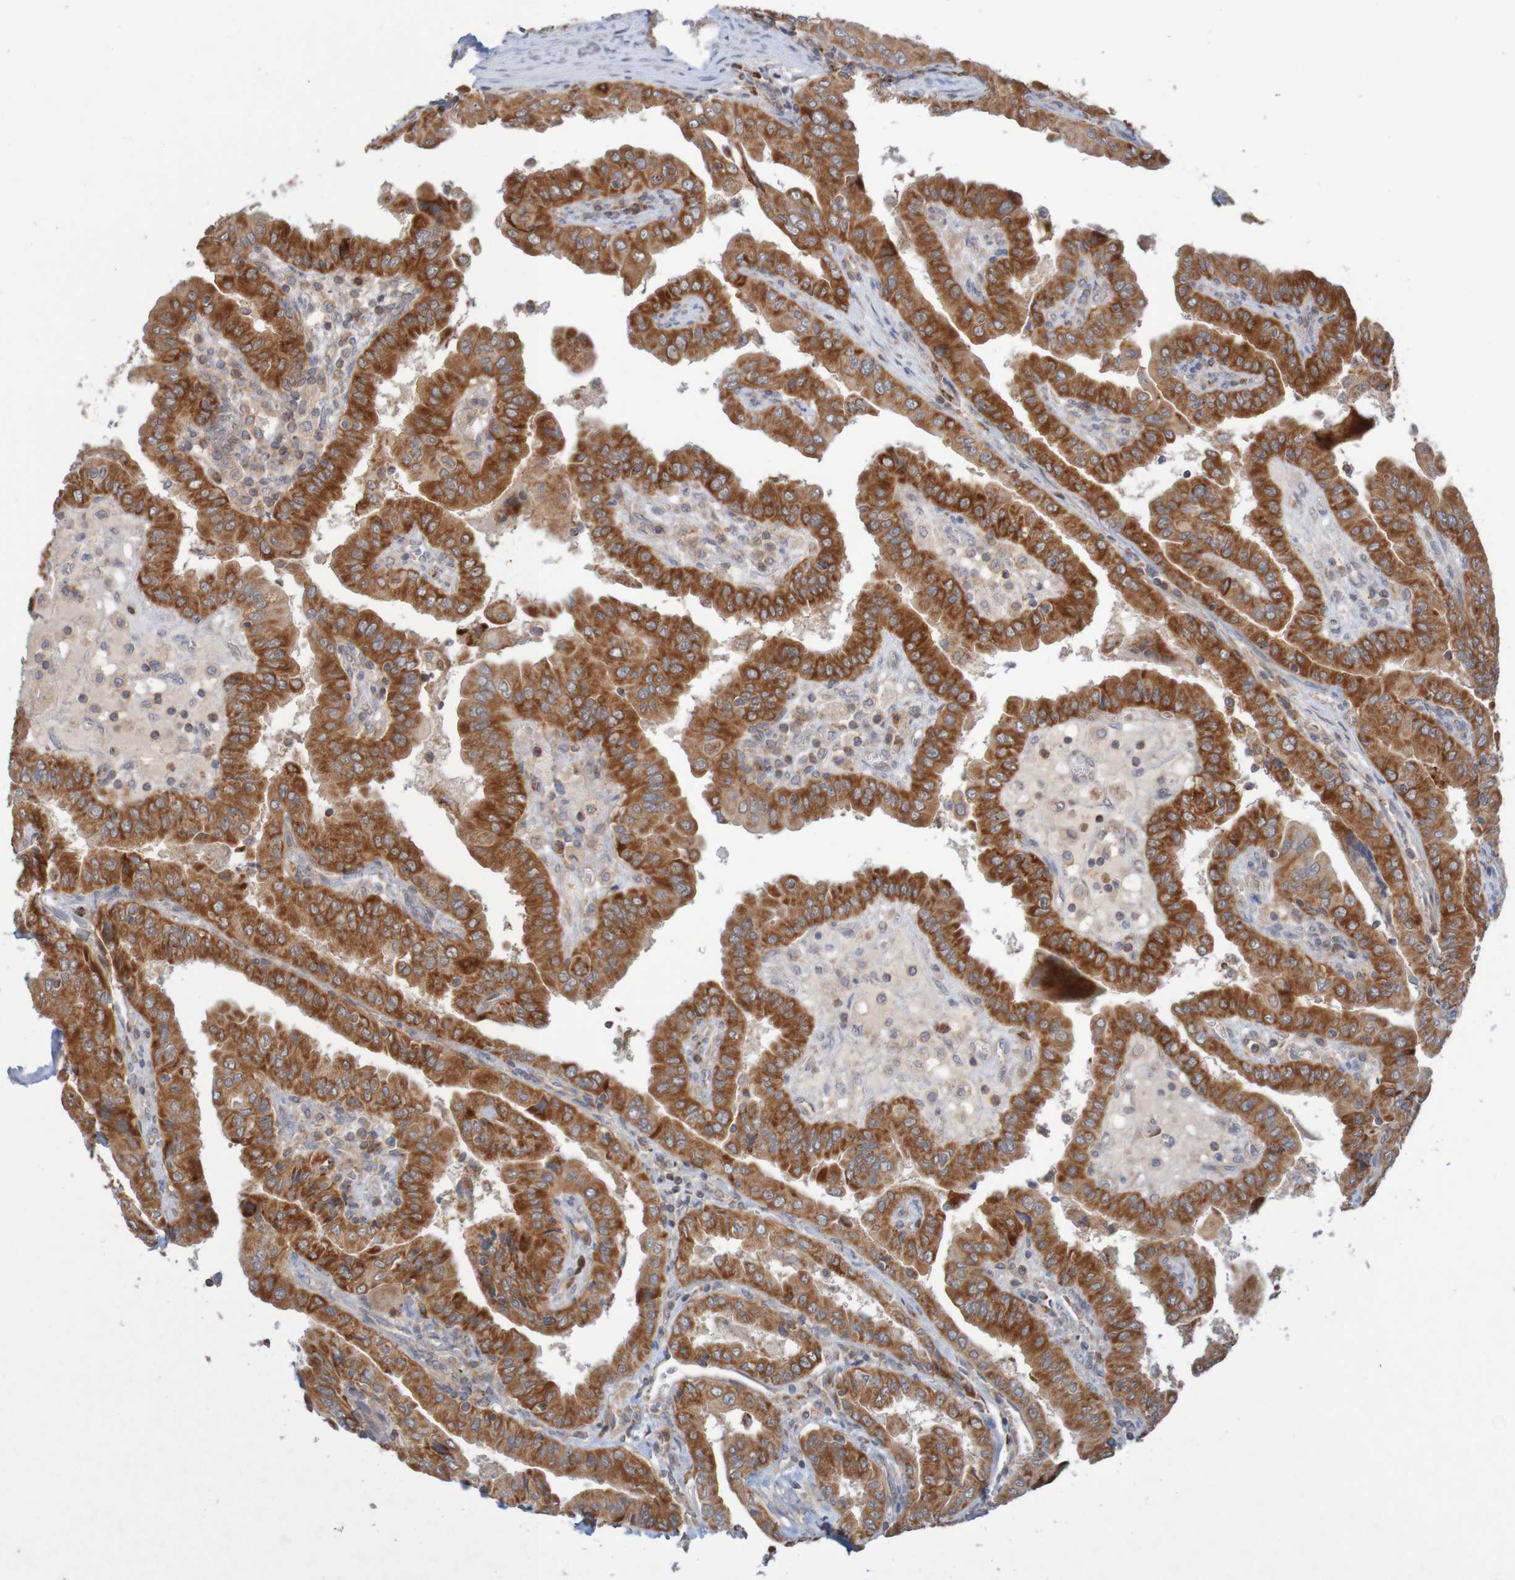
{"staining": {"intensity": "strong", "quantity": ">75%", "location": "cytoplasmic/membranous"}, "tissue": "thyroid cancer", "cell_type": "Tumor cells", "image_type": "cancer", "snomed": [{"axis": "morphology", "description": "Papillary adenocarcinoma, NOS"}, {"axis": "topography", "description": "Thyroid gland"}], "caption": "IHC staining of thyroid cancer, which exhibits high levels of strong cytoplasmic/membranous staining in about >75% of tumor cells indicating strong cytoplasmic/membranous protein expression. The staining was performed using DAB (3,3'-diaminobenzidine) (brown) for protein detection and nuclei were counterstained in hematoxylin (blue).", "gene": "NAV2", "patient": {"sex": "male", "age": 33}}